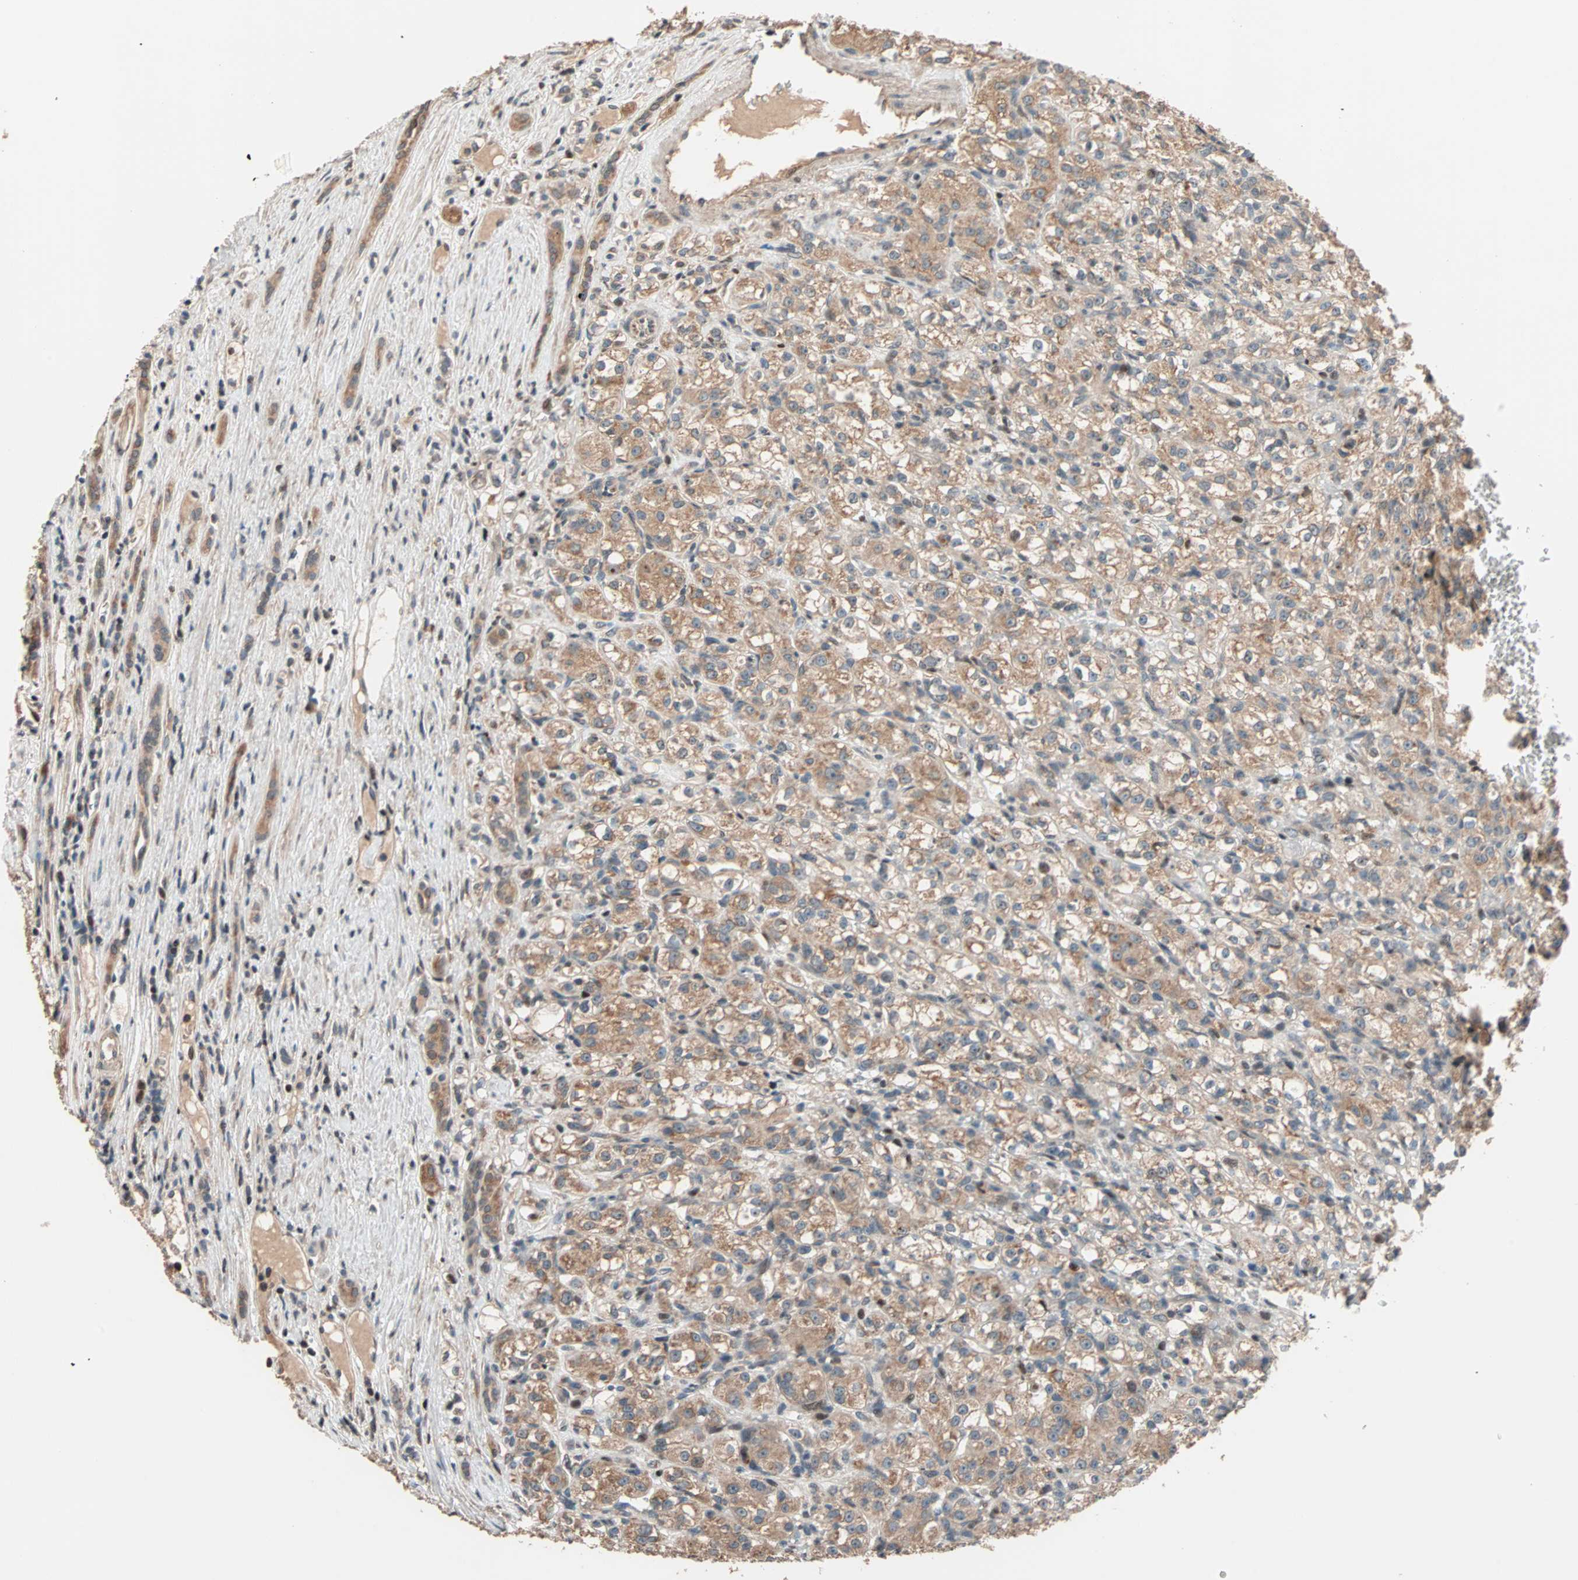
{"staining": {"intensity": "moderate", "quantity": ">75%", "location": "cytoplasmic/membranous"}, "tissue": "renal cancer", "cell_type": "Tumor cells", "image_type": "cancer", "snomed": [{"axis": "morphology", "description": "Normal tissue, NOS"}, {"axis": "morphology", "description": "Adenocarcinoma, NOS"}, {"axis": "topography", "description": "Kidney"}], "caption": "IHC image of neoplastic tissue: human renal cancer (adenocarcinoma) stained using IHC exhibits medium levels of moderate protein expression localized specifically in the cytoplasmic/membranous of tumor cells, appearing as a cytoplasmic/membranous brown color.", "gene": "HECW1", "patient": {"sex": "male", "age": 61}}